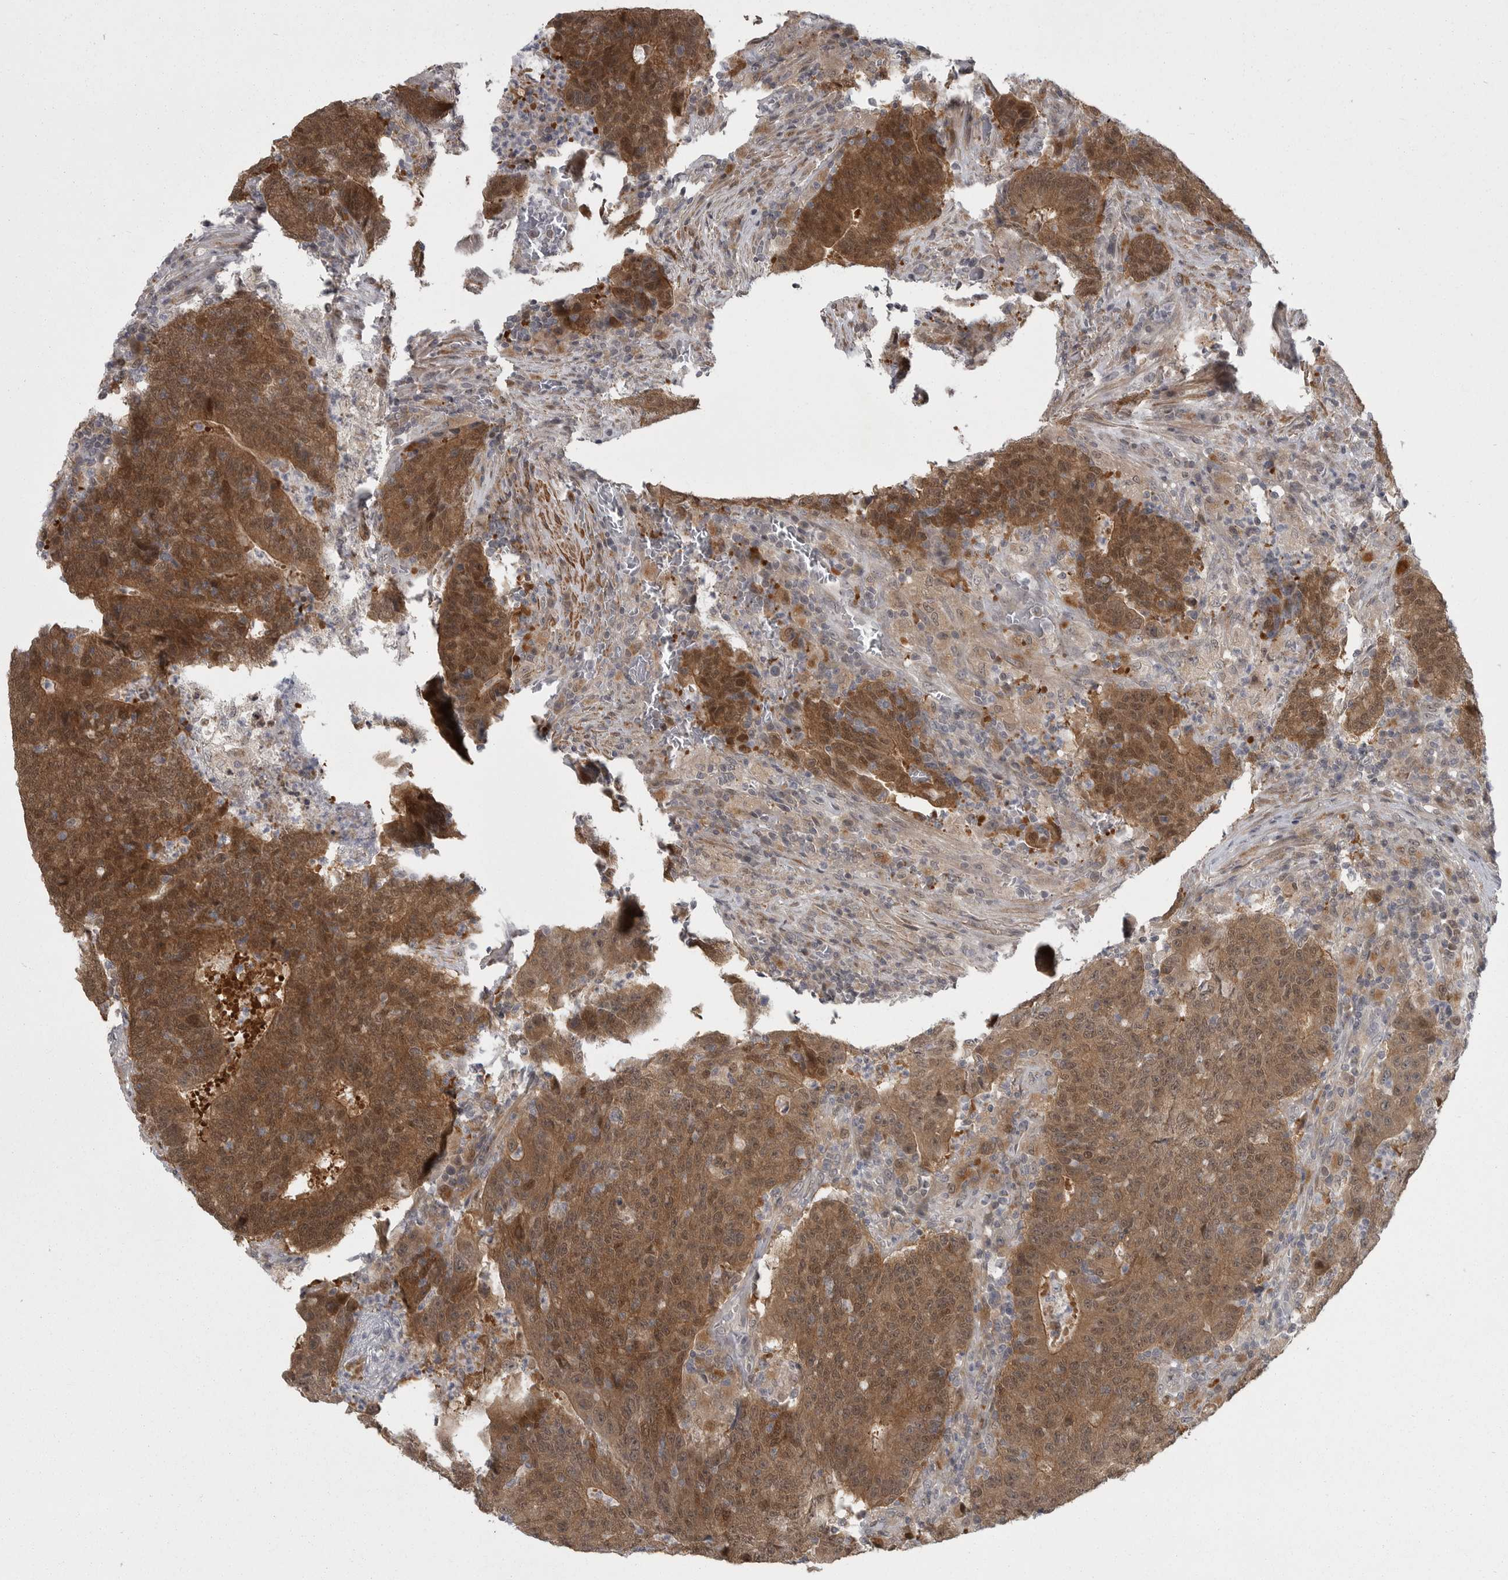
{"staining": {"intensity": "moderate", "quantity": ">75%", "location": "cytoplasmic/membranous,nuclear"}, "tissue": "colorectal cancer", "cell_type": "Tumor cells", "image_type": "cancer", "snomed": [{"axis": "morphology", "description": "Adenocarcinoma, NOS"}, {"axis": "topography", "description": "Colon"}], "caption": "IHC micrograph of neoplastic tissue: adenocarcinoma (colorectal) stained using IHC exhibits medium levels of moderate protein expression localized specifically in the cytoplasmic/membranous and nuclear of tumor cells, appearing as a cytoplasmic/membranous and nuclear brown color.", "gene": "PPP1R9A", "patient": {"sex": "female", "age": 75}}